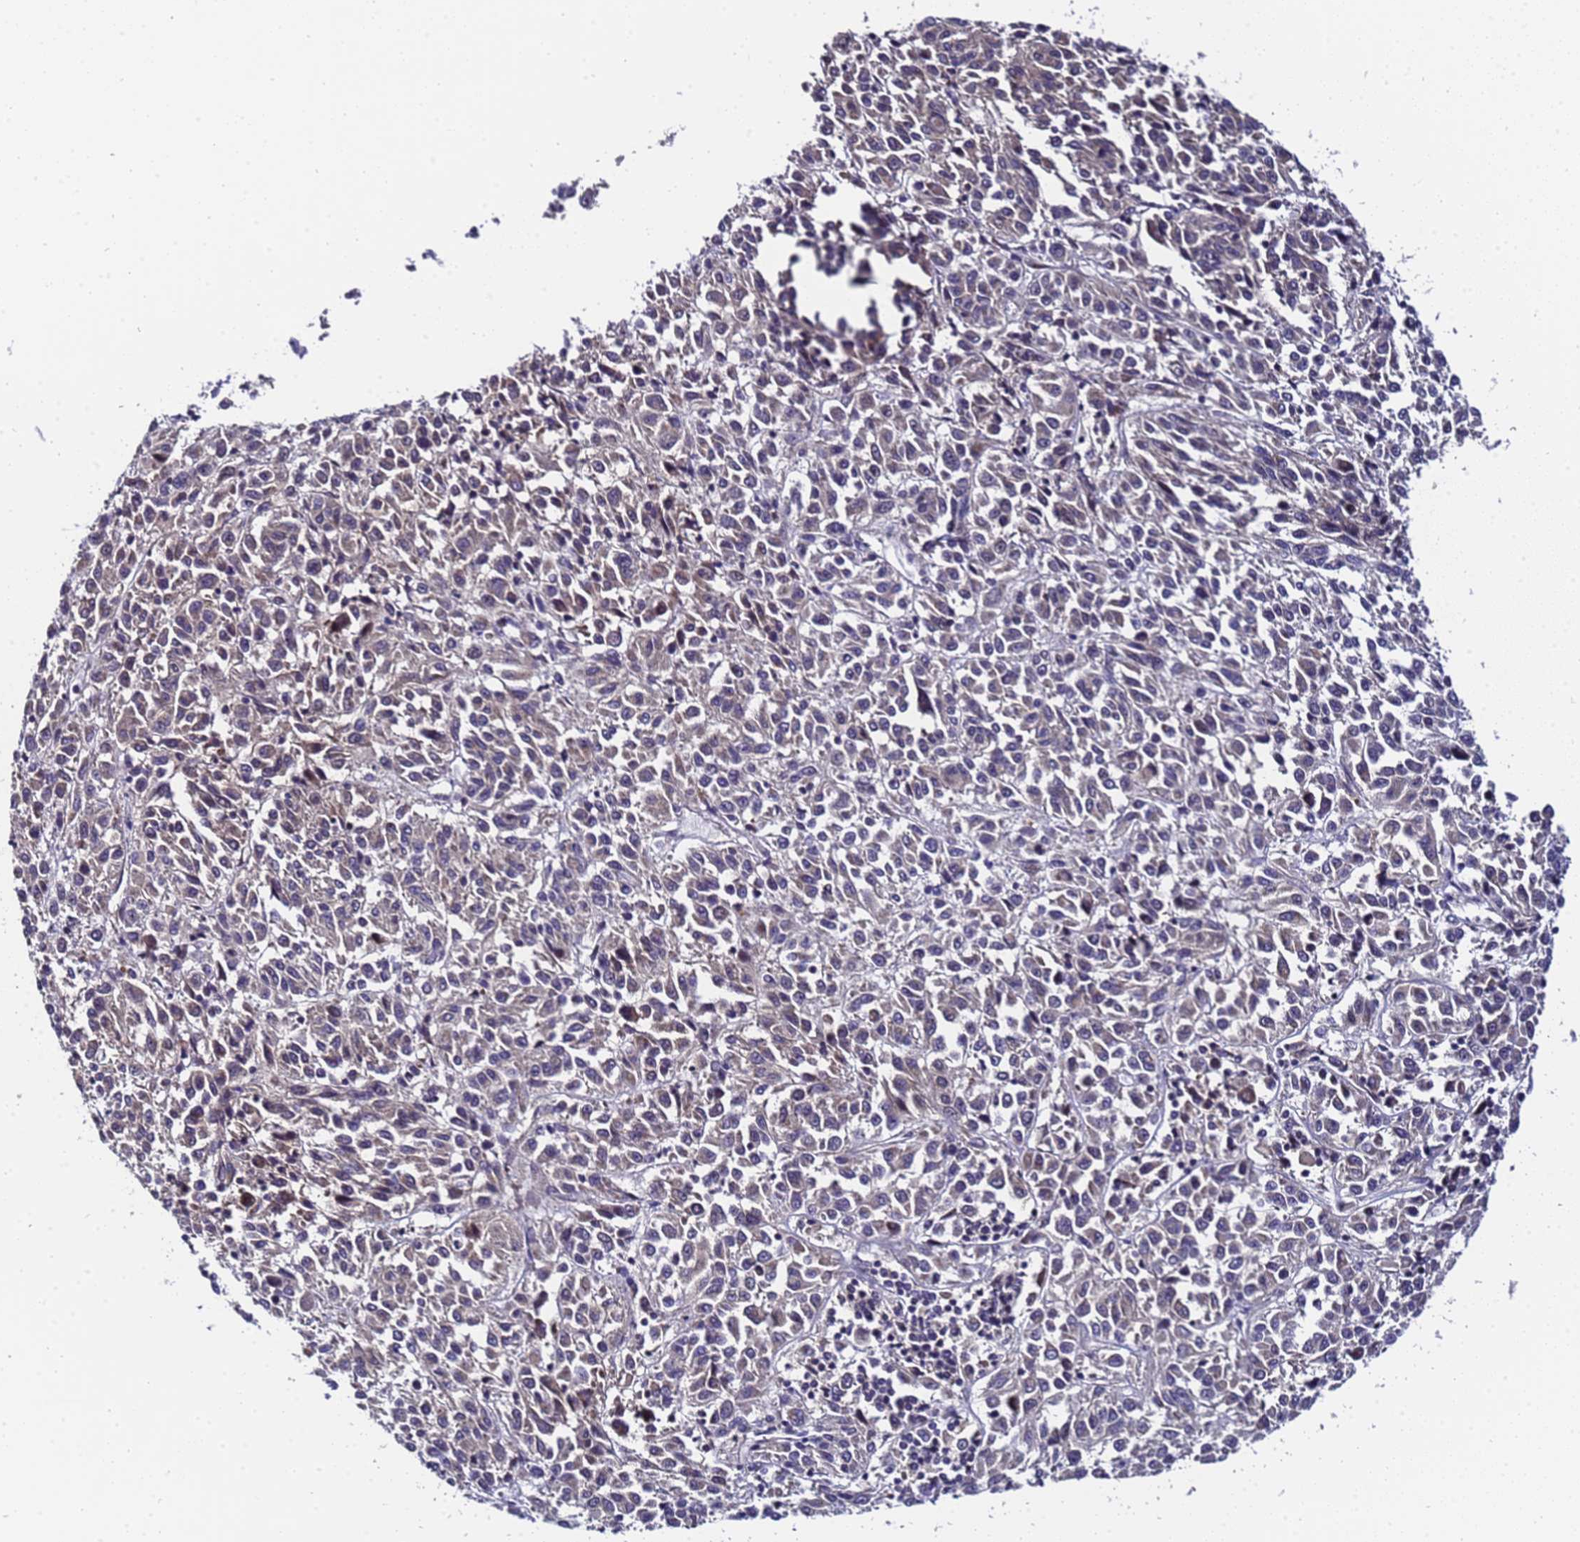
{"staining": {"intensity": "moderate", "quantity": "25%-75%", "location": "cytoplasmic/membranous"}, "tissue": "melanoma", "cell_type": "Tumor cells", "image_type": "cancer", "snomed": [{"axis": "morphology", "description": "Malignant melanoma, Metastatic site"}, {"axis": "topography", "description": "Lung"}], "caption": "This image displays immunohistochemistry (IHC) staining of human melanoma, with medium moderate cytoplasmic/membranous staining in about 25%-75% of tumor cells.", "gene": "ANAPC13", "patient": {"sex": "male", "age": 64}}